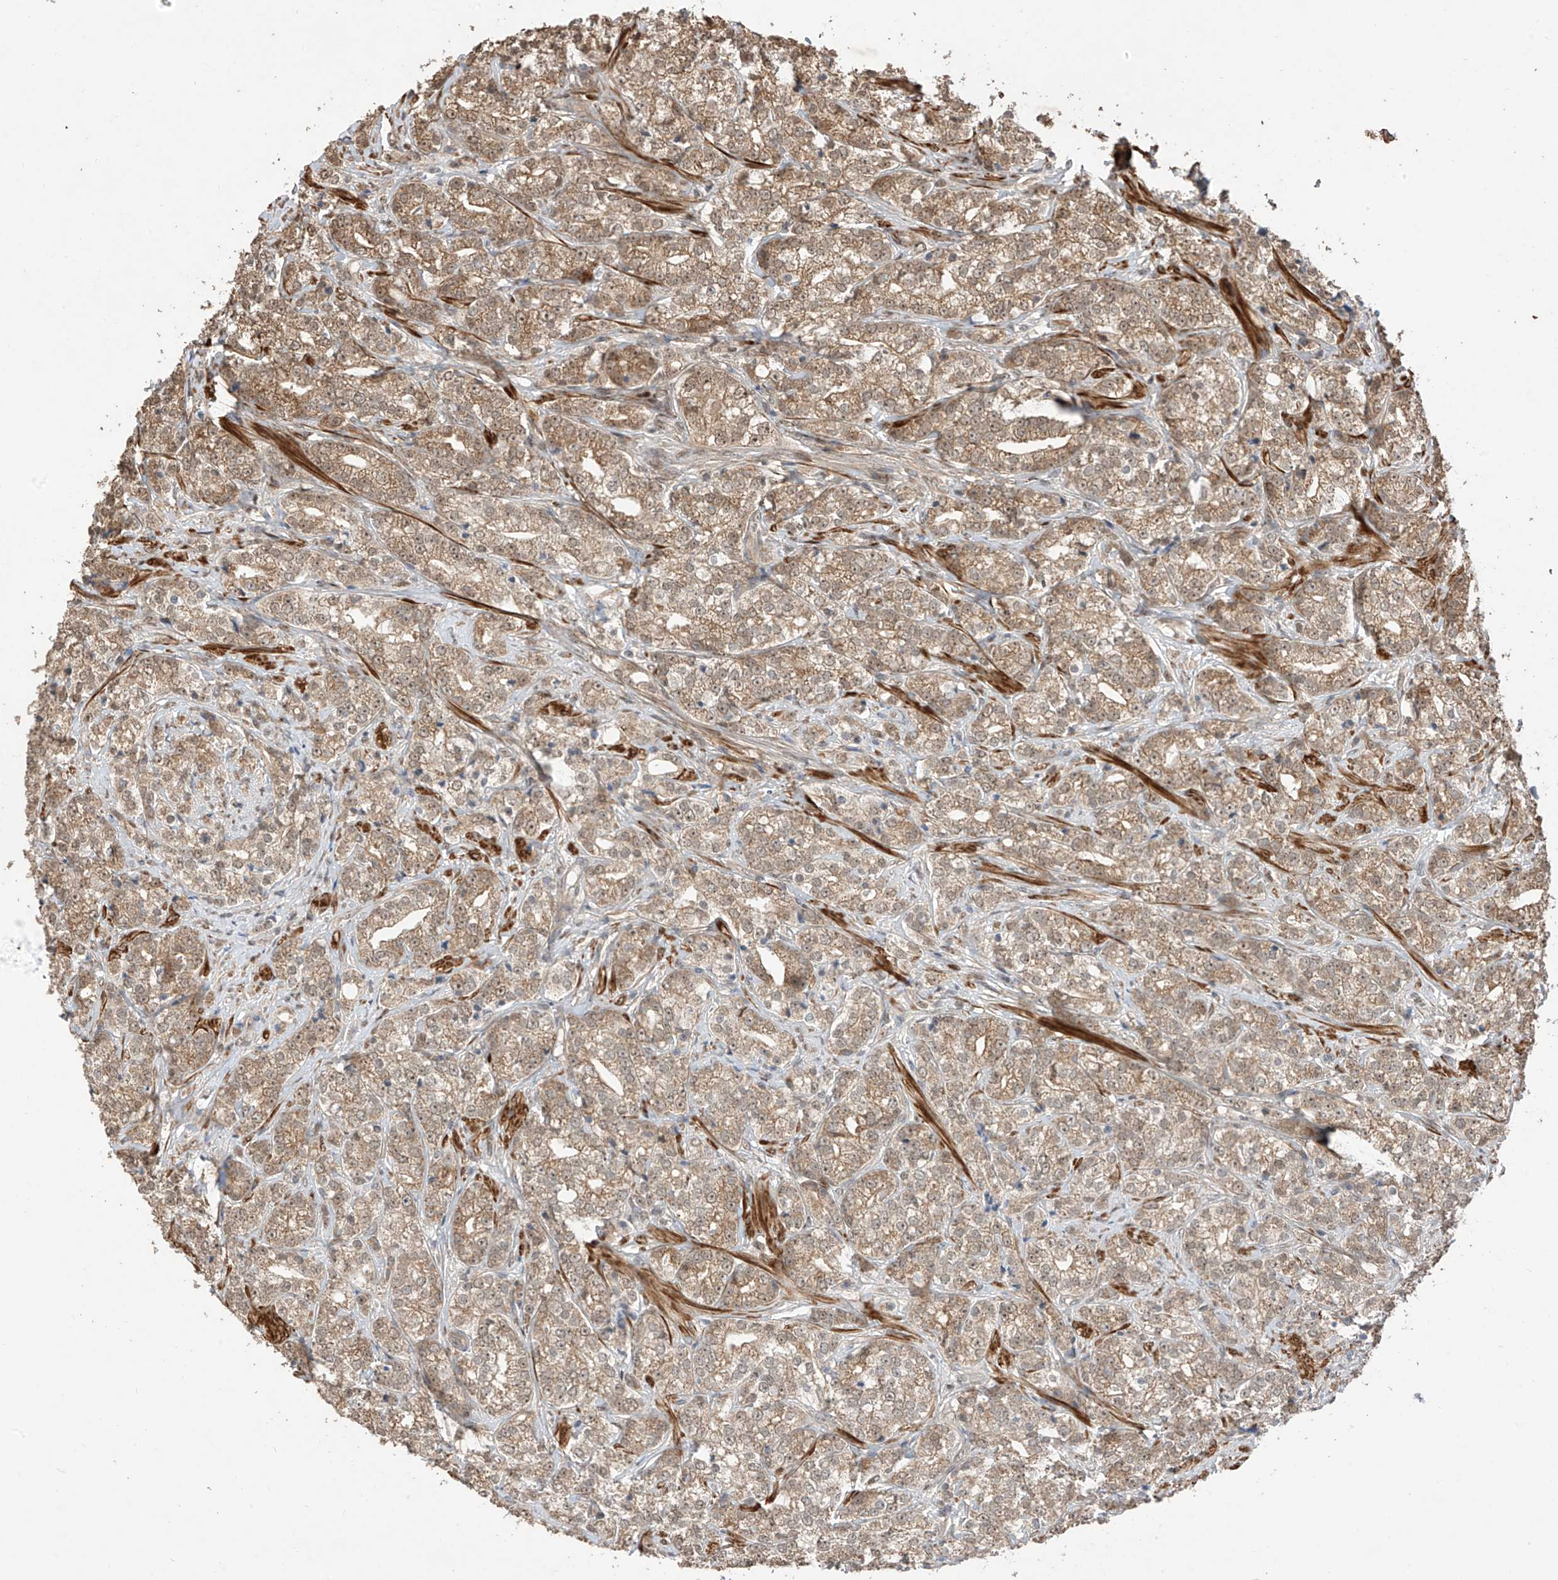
{"staining": {"intensity": "moderate", "quantity": ">75%", "location": "cytoplasmic/membranous,nuclear"}, "tissue": "prostate cancer", "cell_type": "Tumor cells", "image_type": "cancer", "snomed": [{"axis": "morphology", "description": "Adenocarcinoma, High grade"}, {"axis": "topography", "description": "Prostate"}], "caption": "Immunohistochemistry of high-grade adenocarcinoma (prostate) reveals medium levels of moderate cytoplasmic/membranous and nuclear positivity in about >75% of tumor cells.", "gene": "LATS1", "patient": {"sex": "male", "age": 69}}